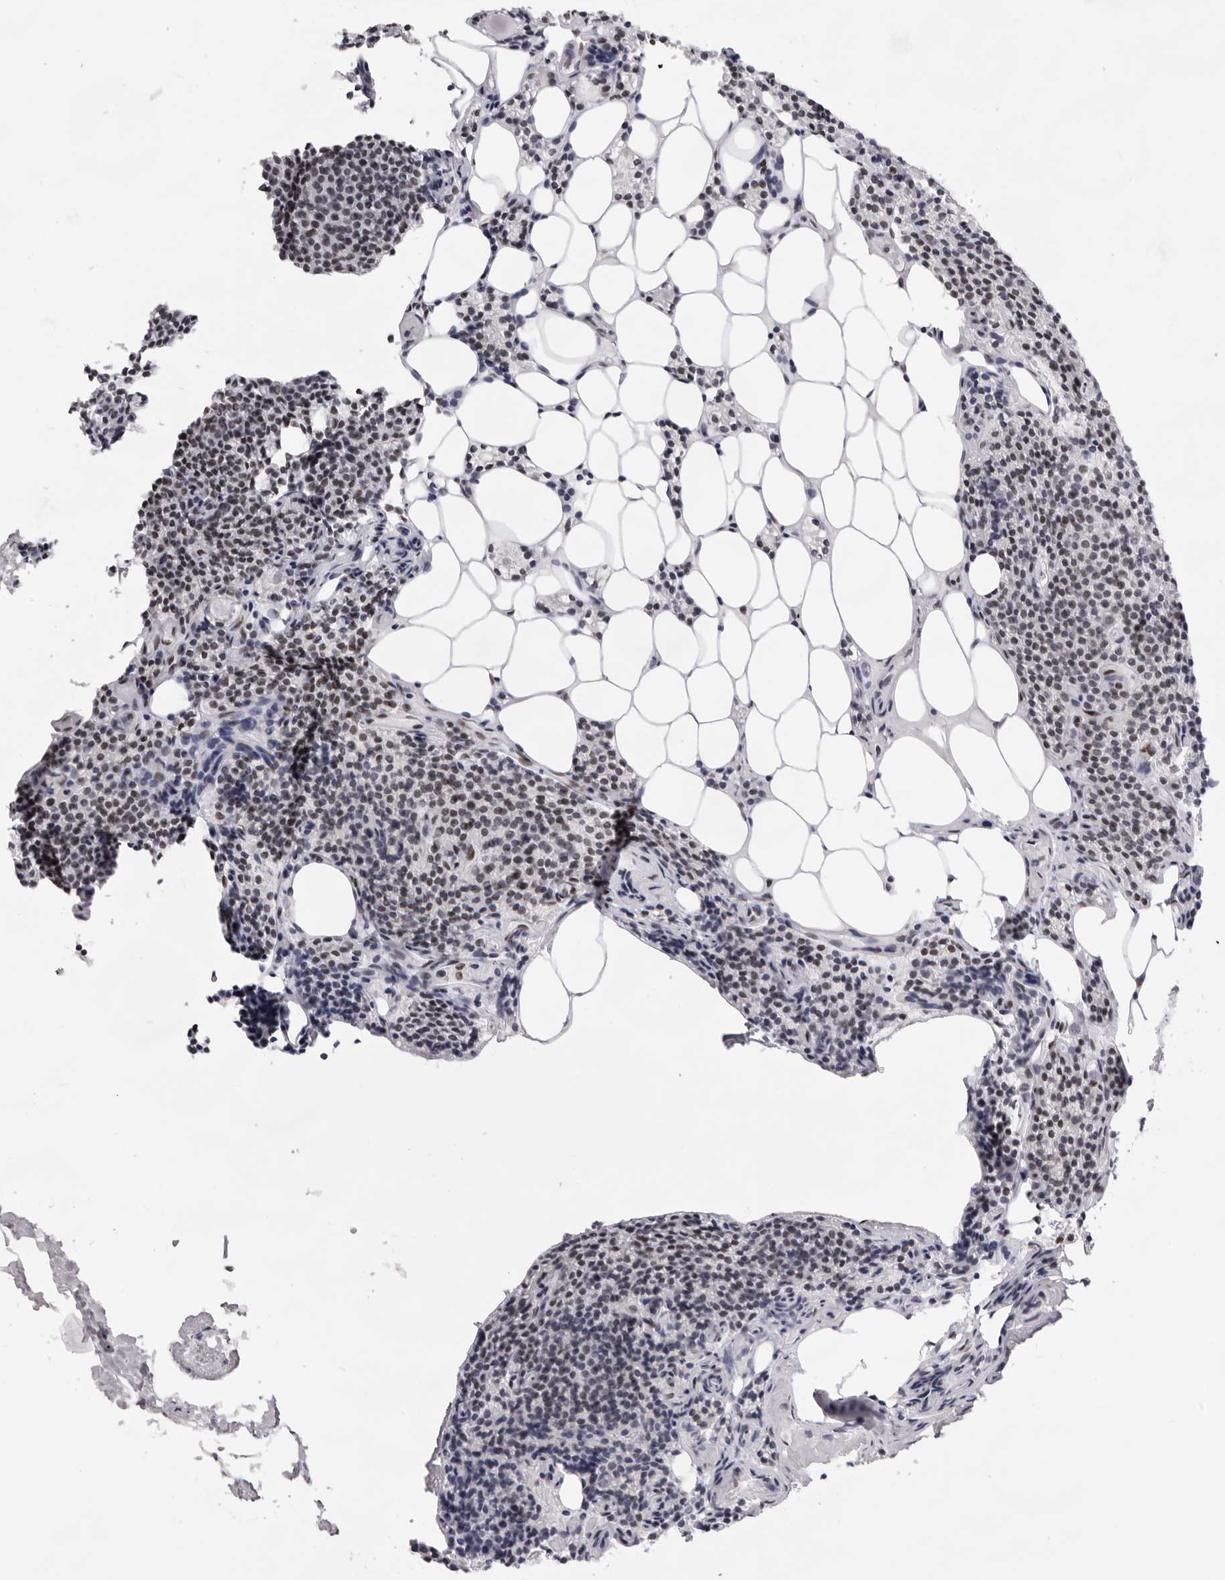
{"staining": {"intensity": "moderate", "quantity": "25%-75%", "location": "nuclear"}, "tissue": "parathyroid gland", "cell_type": "Glandular cells", "image_type": "normal", "snomed": [{"axis": "morphology", "description": "Normal tissue, NOS"}, {"axis": "topography", "description": "Parathyroid gland"}], "caption": "This histopathology image exhibits unremarkable parathyroid gland stained with IHC to label a protein in brown. The nuclear of glandular cells show moderate positivity for the protein. Nuclei are counter-stained blue.", "gene": "IRF2BP2", "patient": {"sex": "female", "age": 71}}